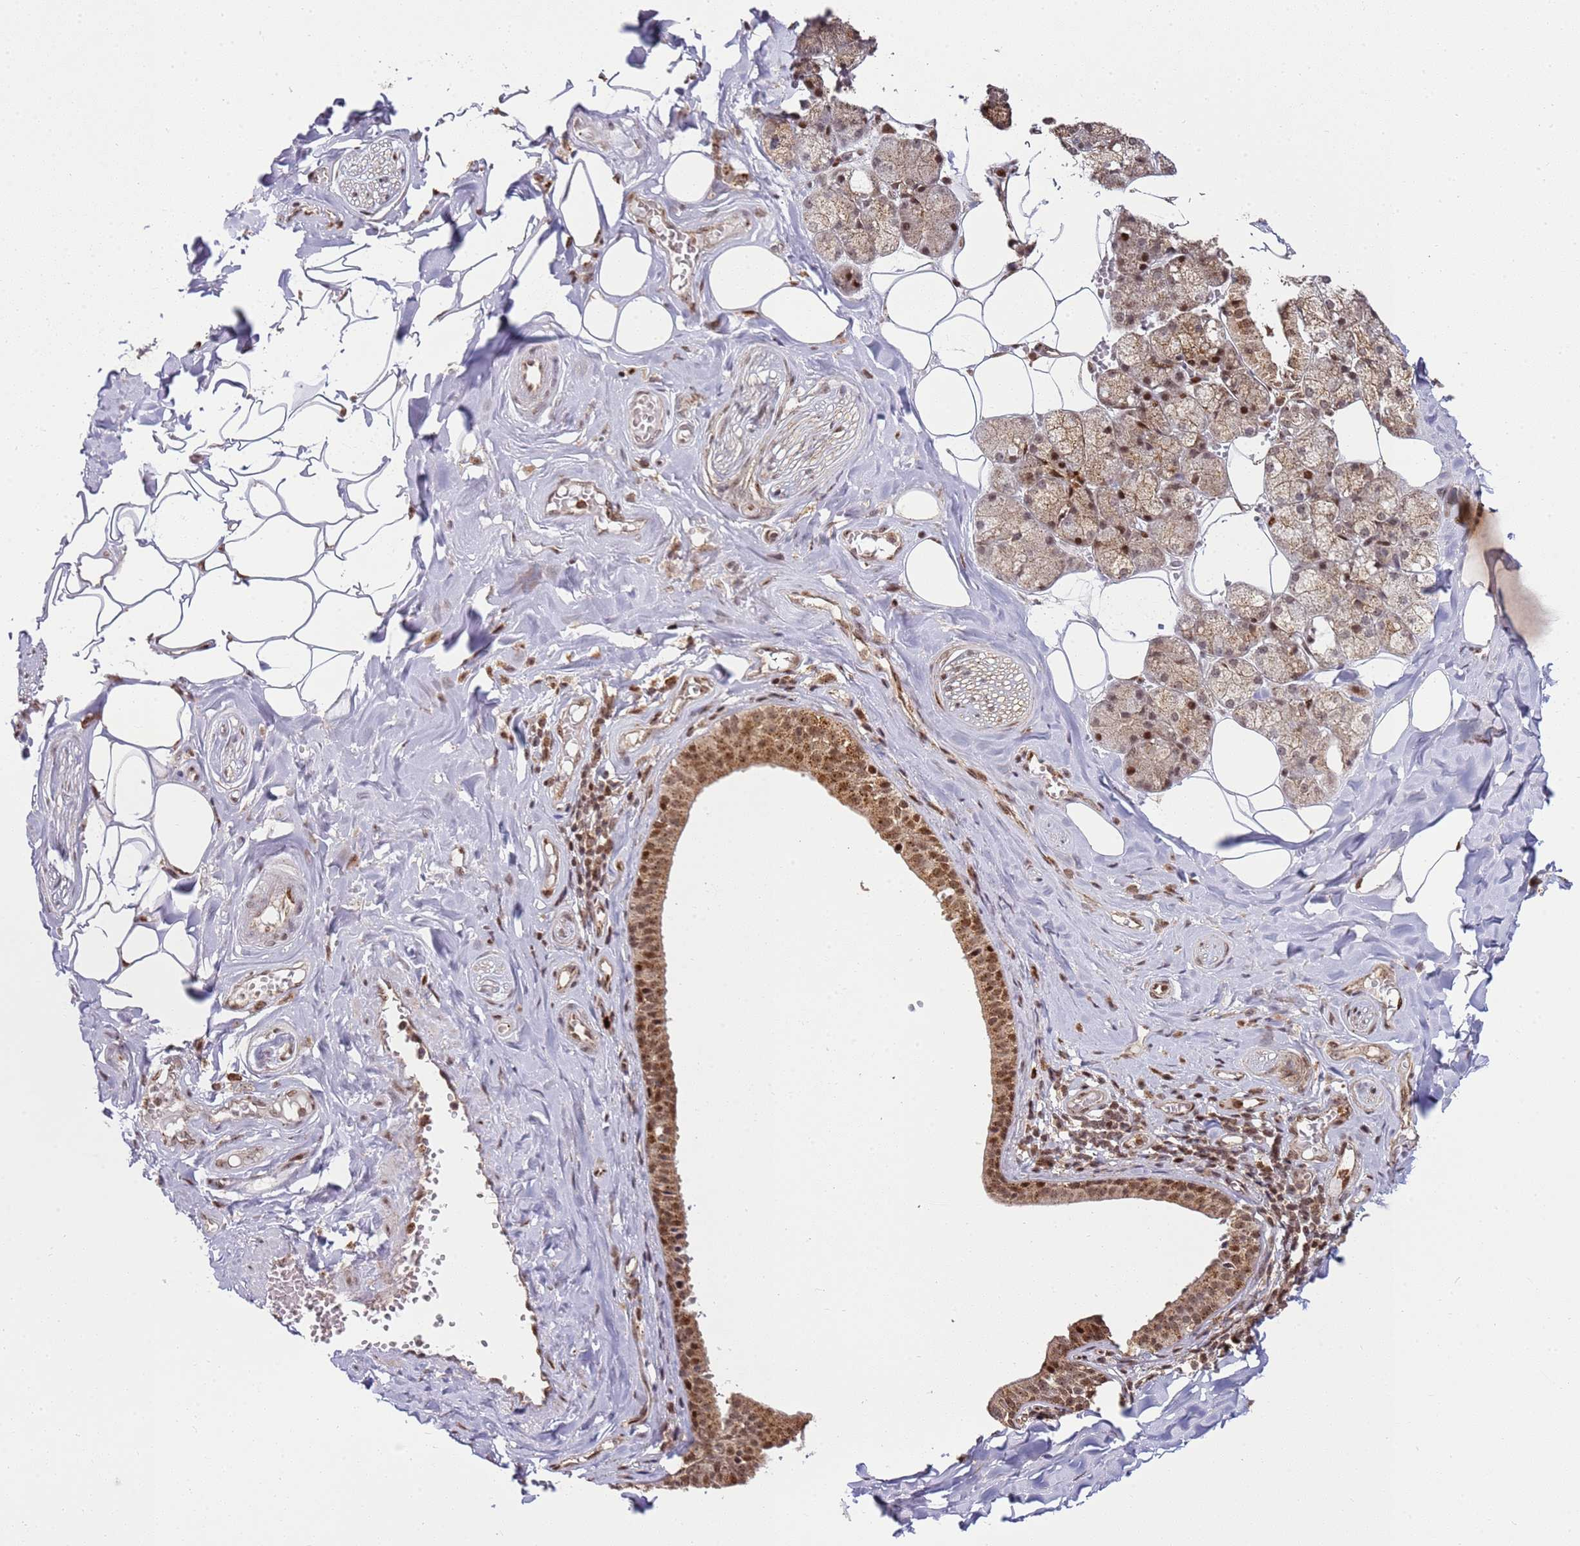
{"staining": {"intensity": "moderate", "quantity": ">75%", "location": "cytoplasmic/membranous,nuclear"}, "tissue": "salivary gland", "cell_type": "Glandular cells", "image_type": "normal", "snomed": [{"axis": "morphology", "description": "Normal tissue, NOS"}, {"axis": "topography", "description": "Salivary gland"}], "caption": "This photomicrograph demonstrates IHC staining of benign human salivary gland, with medium moderate cytoplasmic/membranous,nuclear positivity in about >75% of glandular cells.", "gene": "PEX14", "patient": {"sex": "male", "age": 62}}